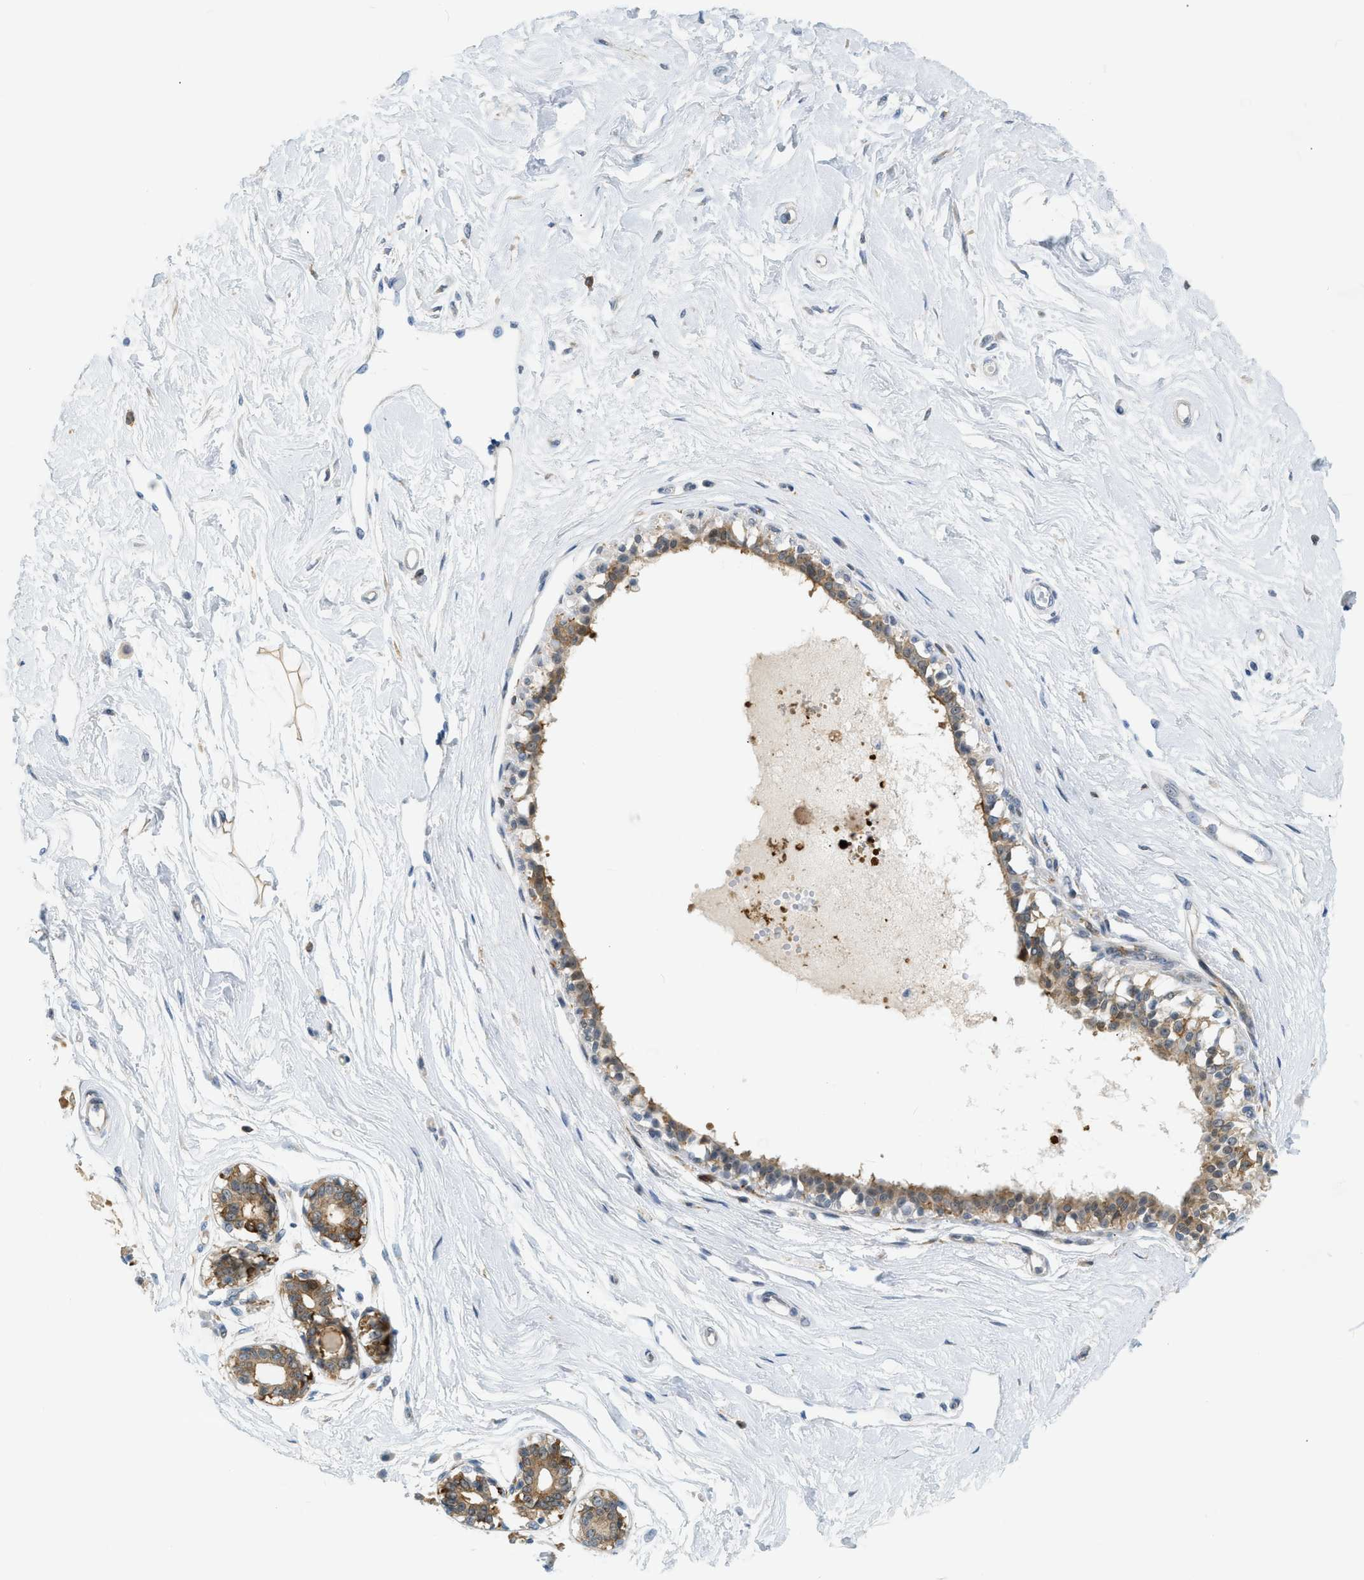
{"staining": {"intensity": "weak", "quantity": "25%-75%", "location": "cytoplasmic/membranous"}, "tissue": "breast", "cell_type": "Adipocytes", "image_type": "normal", "snomed": [{"axis": "morphology", "description": "Normal tissue, NOS"}, {"axis": "topography", "description": "Breast"}], "caption": "About 25%-75% of adipocytes in normal human breast reveal weak cytoplasmic/membranous protein positivity as visualized by brown immunohistochemical staining.", "gene": "ZNF408", "patient": {"sex": "female", "age": 45}}